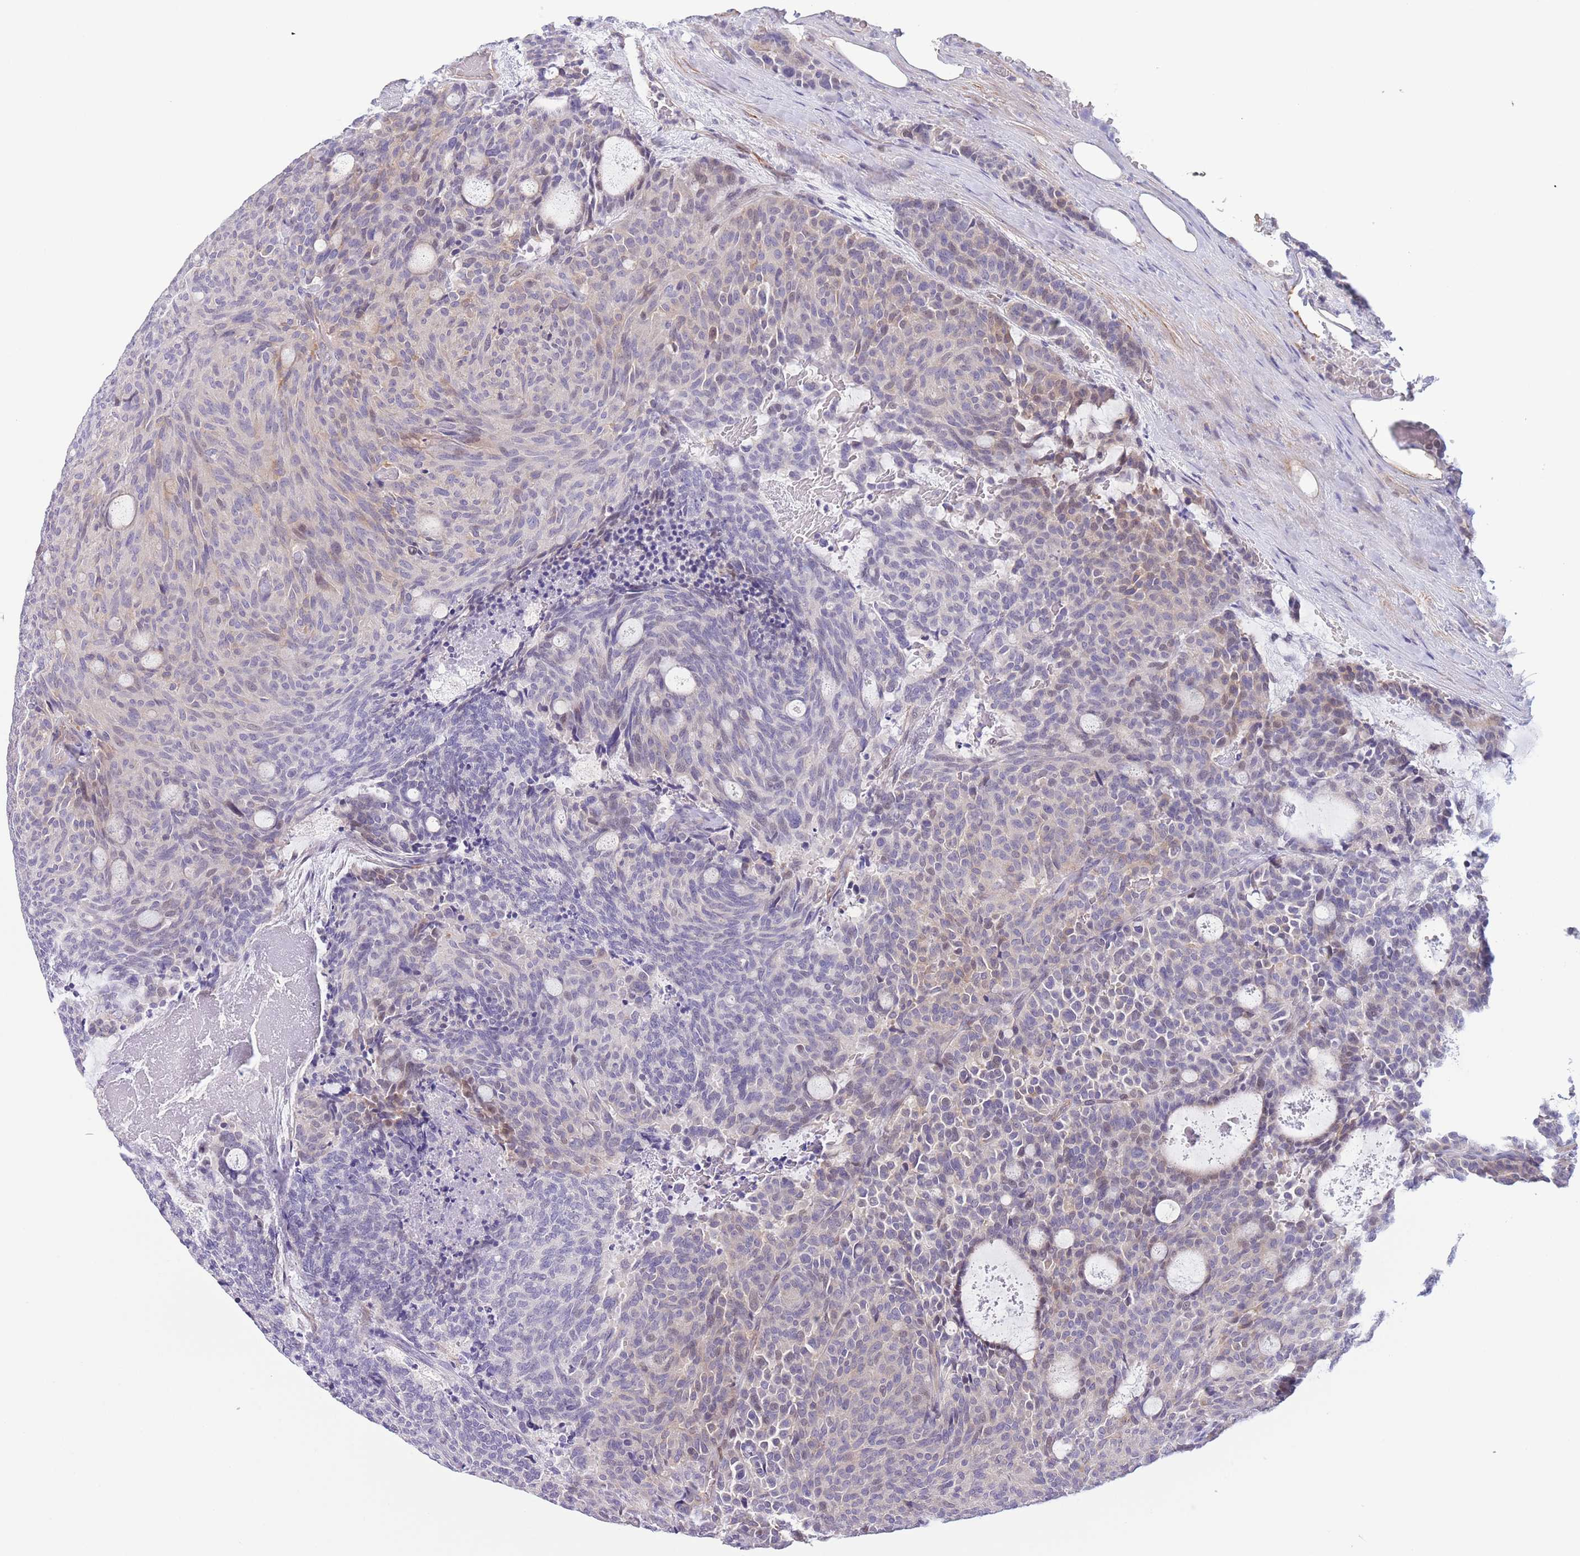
{"staining": {"intensity": "weak", "quantity": "<25%", "location": "cytoplasmic/membranous"}, "tissue": "carcinoid", "cell_type": "Tumor cells", "image_type": "cancer", "snomed": [{"axis": "morphology", "description": "Carcinoid, malignant, NOS"}, {"axis": "topography", "description": "Pancreas"}], "caption": "Immunohistochemistry of human carcinoid demonstrates no positivity in tumor cells.", "gene": "C9orf152", "patient": {"sex": "female", "age": 54}}